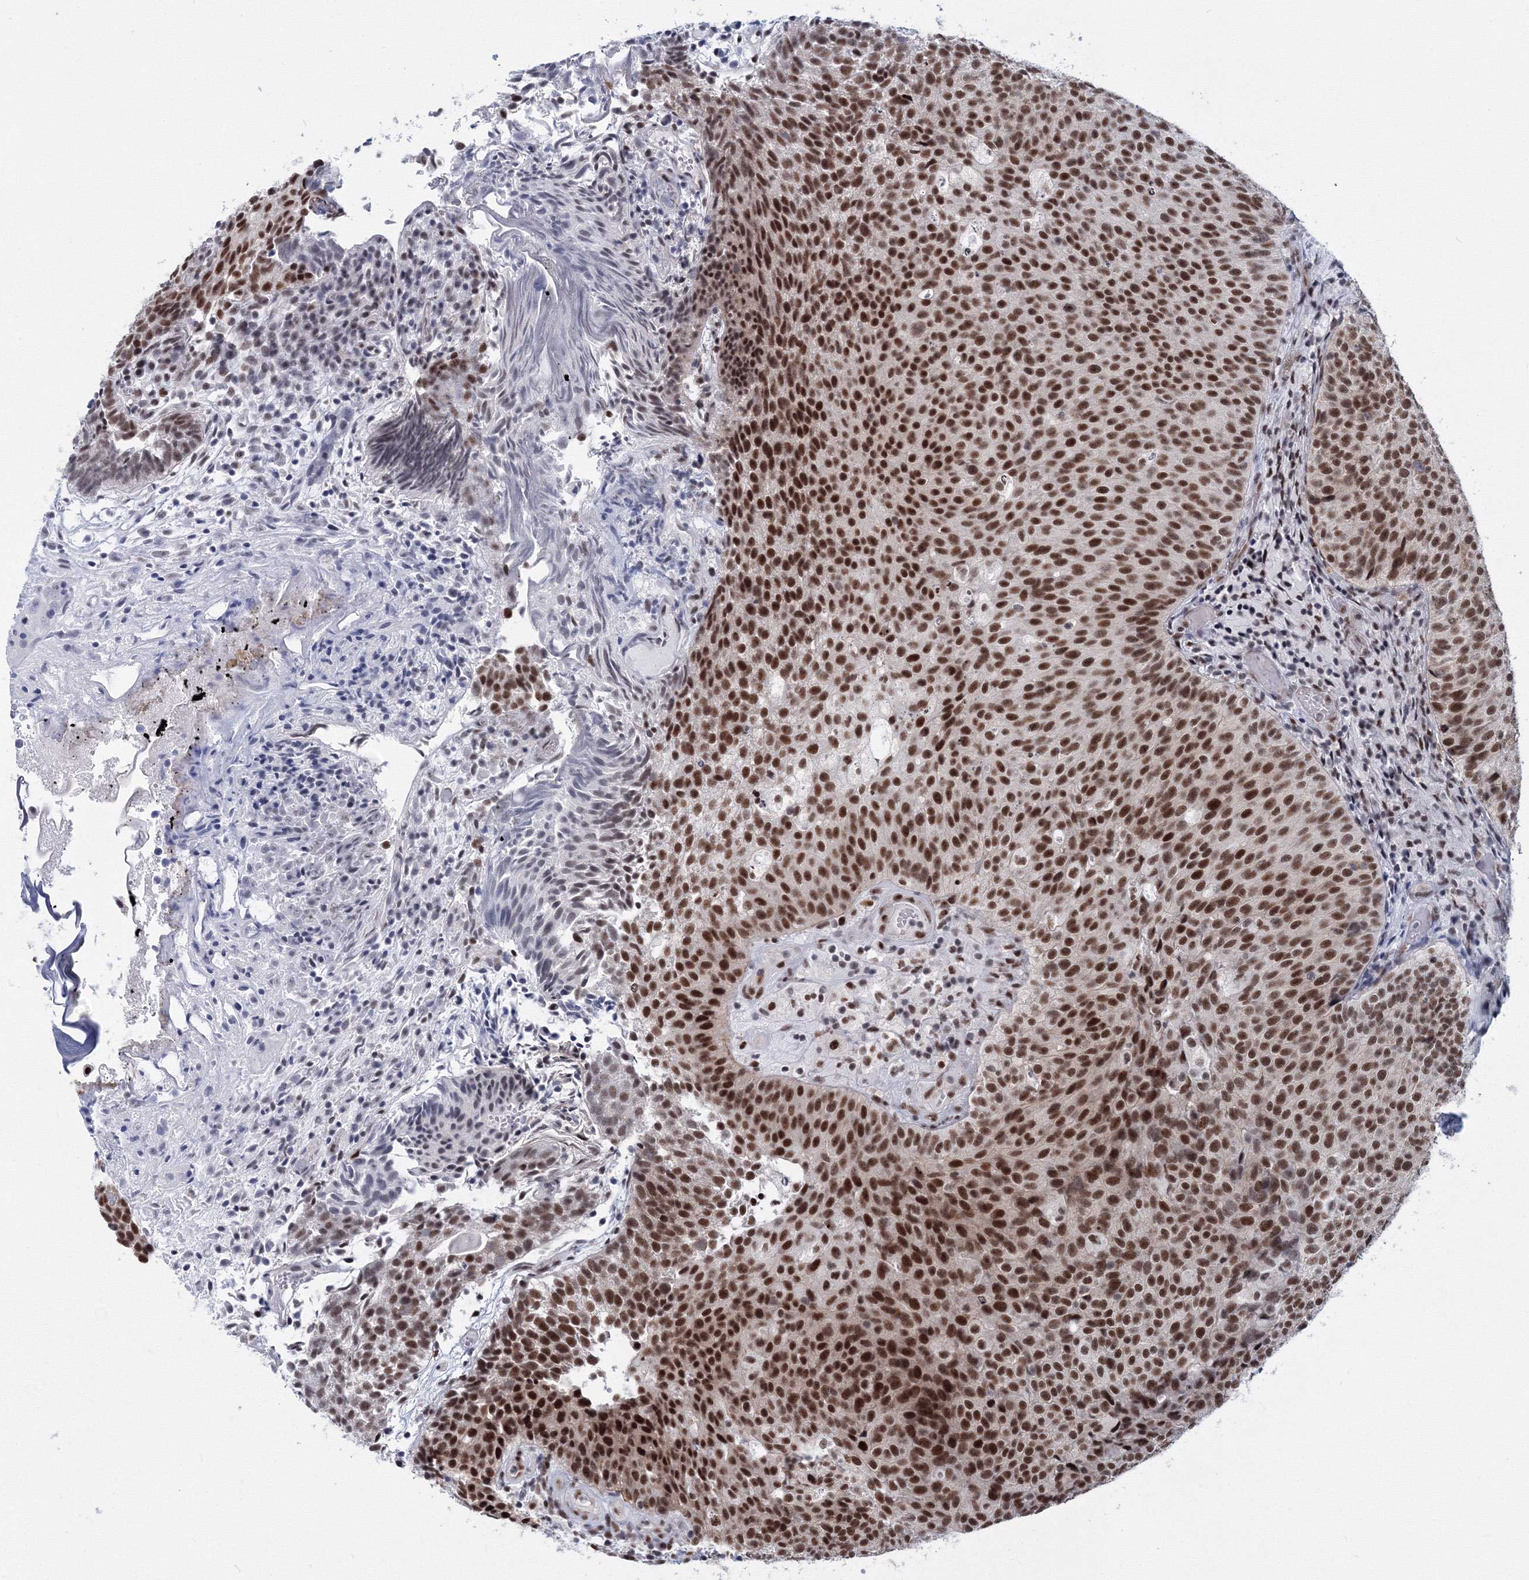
{"staining": {"intensity": "strong", "quantity": ">75%", "location": "nuclear"}, "tissue": "urothelial cancer", "cell_type": "Tumor cells", "image_type": "cancer", "snomed": [{"axis": "morphology", "description": "Urothelial carcinoma, Low grade"}, {"axis": "topography", "description": "Urinary bladder"}], "caption": "Low-grade urothelial carcinoma was stained to show a protein in brown. There is high levels of strong nuclear staining in about >75% of tumor cells.", "gene": "SF3B6", "patient": {"sex": "male", "age": 86}}